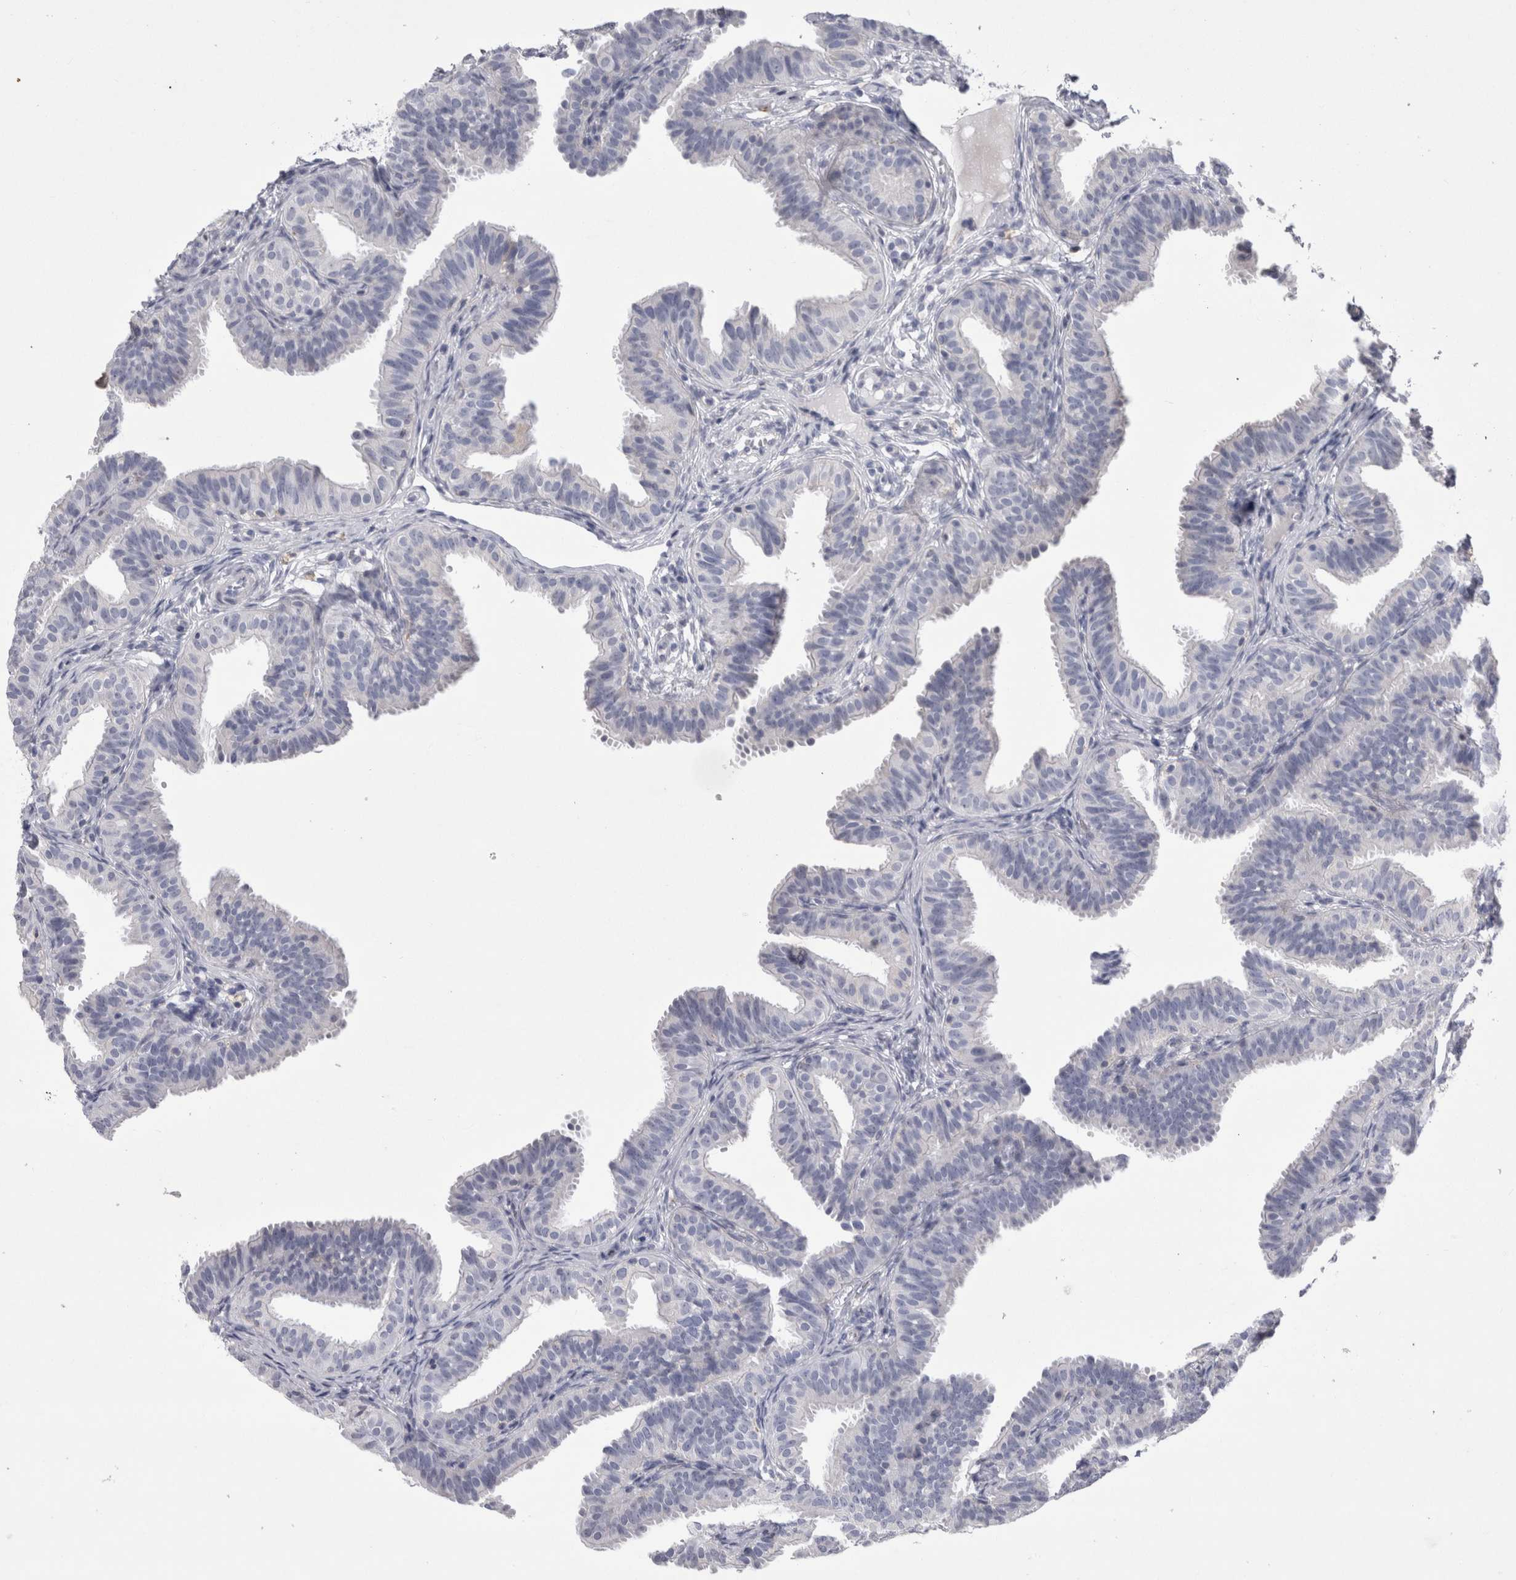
{"staining": {"intensity": "negative", "quantity": "none", "location": "none"}, "tissue": "fallopian tube", "cell_type": "Glandular cells", "image_type": "normal", "snomed": [{"axis": "morphology", "description": "Normal tissue, NOS"}, {"axis": "topography", "description": "Fallopian tube"}], "caption": "Immunohistochemistry (IHC) micrograph of unremarkable fallopian tube stained for a protein (brown), which demonstrates no expression in glandular cells.", "gene": "AGMAT", "patient": {"sex": "female", "age": 35}}